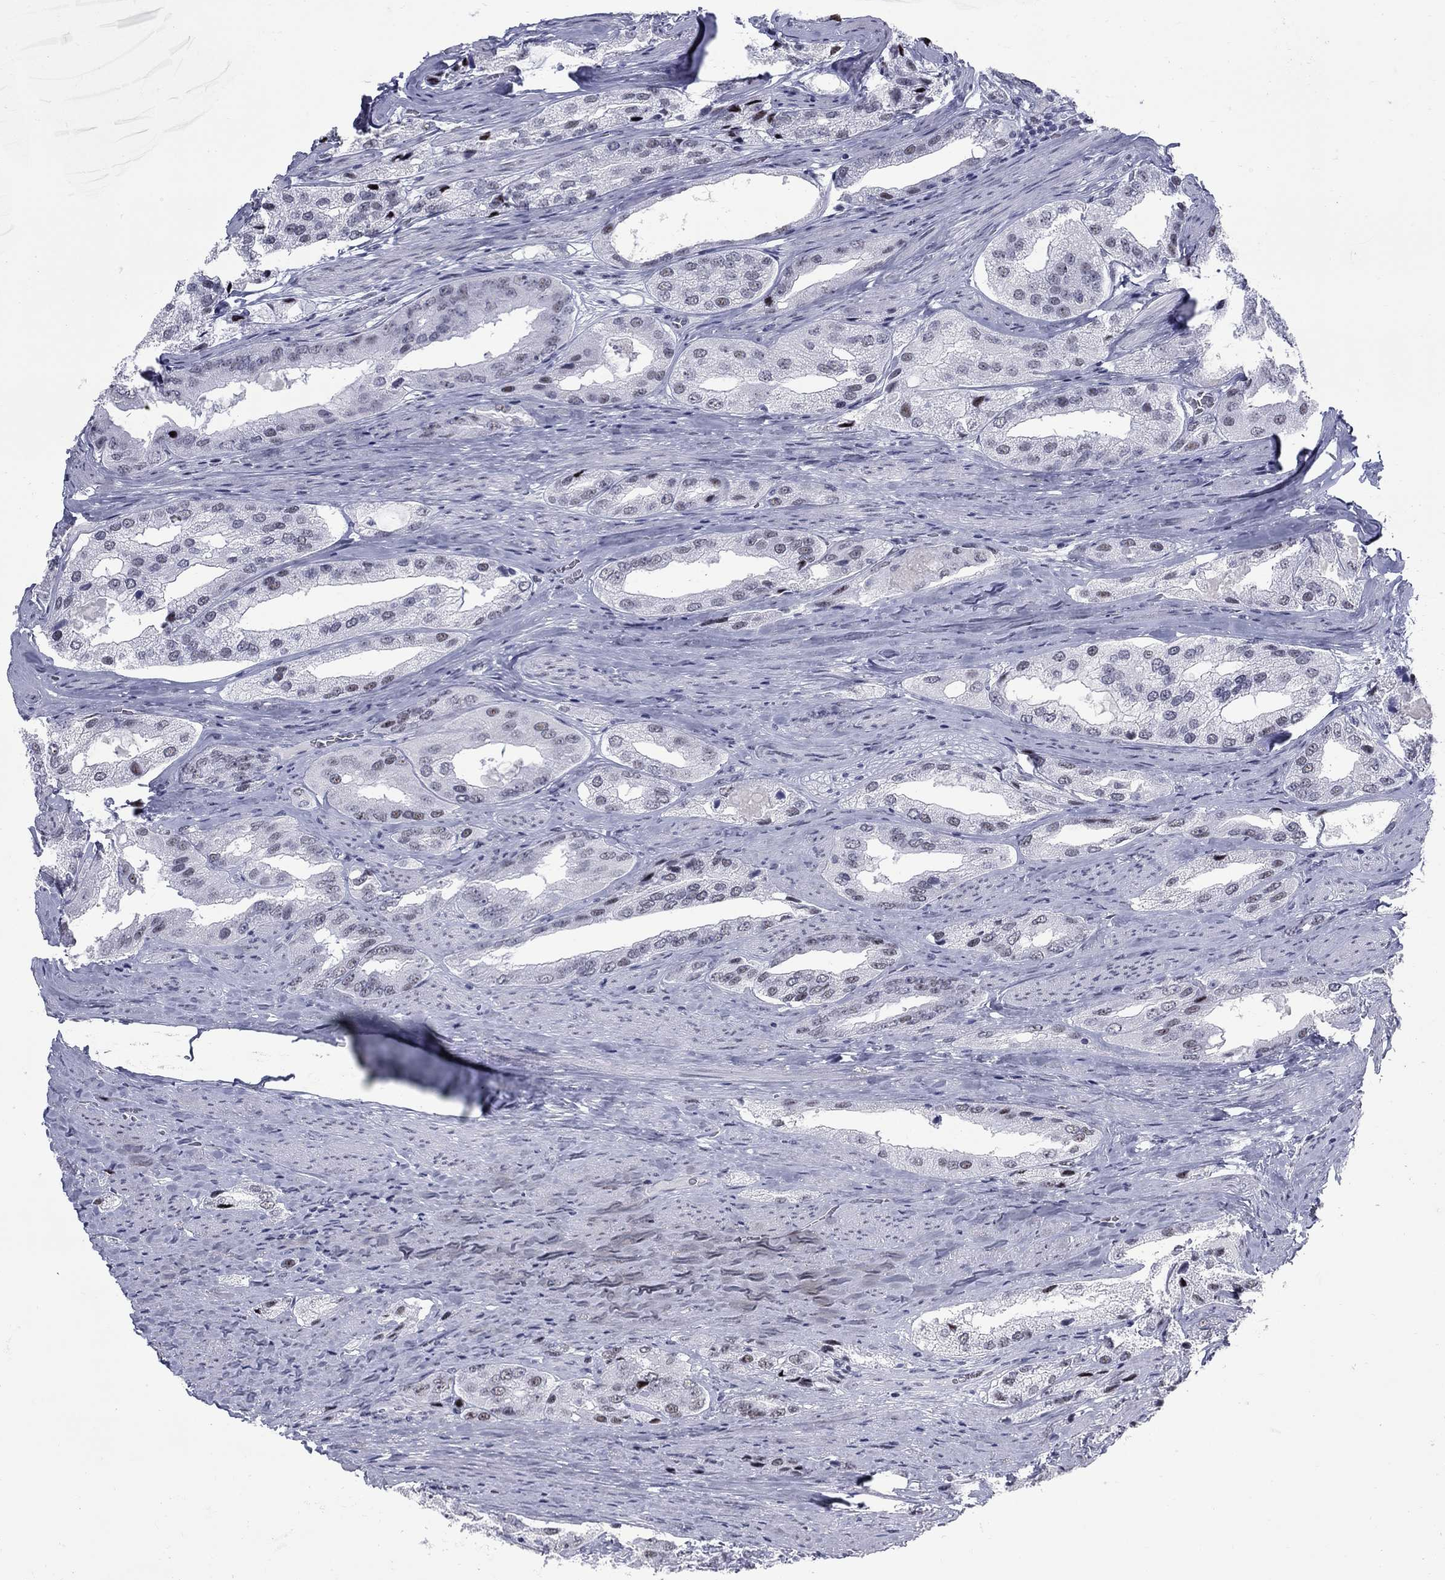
{"staining": {"intensity": "negative", "quantity": "none", "location": "none"}, "tissue": "prostate cancer", "cell_type": "Tumor cells", "image_type": "cancer", "snomed": [{"axis": "morphology", "description": "Adenocarcinoma, Low grade"}, {"axis": "topography", "description": "Prostate"}], "caption": "Immunohistochemical staining of human prostate adenocarcinoma (low-grade) shows no significant expression in tumor cells.", "gene": "ASF1B", "patient": {"sex": "male", "age": 69}}